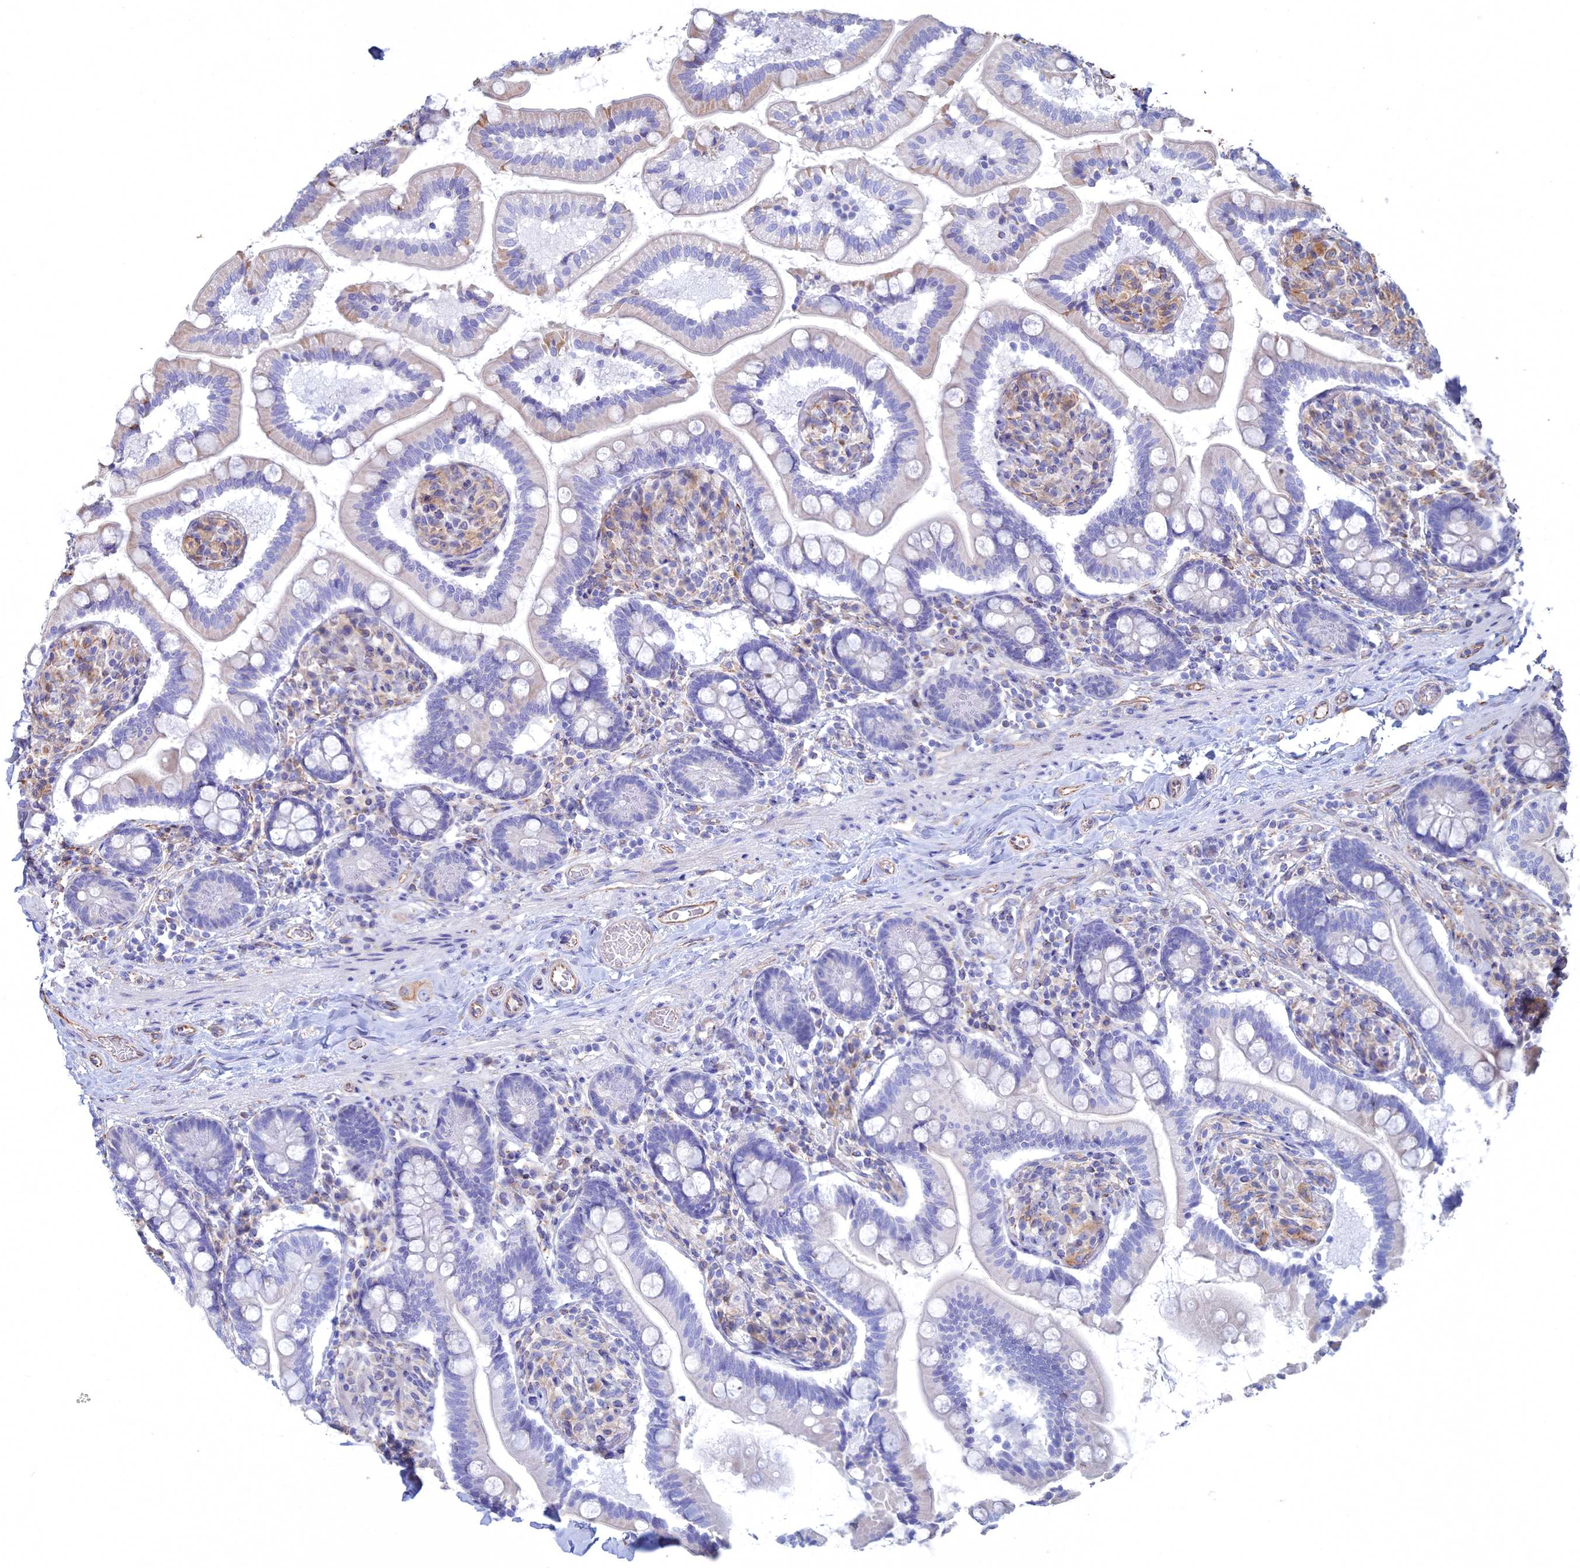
{"staining": {"intensity": "weak", "quantity": "<25%", "location": "cytoplasmic/membranous"}, "tissue": "small intestine", "cell_type": "Glandular cells", "image_type": "normal", "snomed": [{"axis": "morphology", "description": "Normal tissue, NOS"}, {"axis": "topography", "description": "Small intestine"}], "caption": "IHC photomicrograph of normal small intestine: small intestine stained with DAB demonstrates no significant protein positivity in glandular cells.", "gene": "CLVS2", "patient": {"sex": "female", "age": 64}}